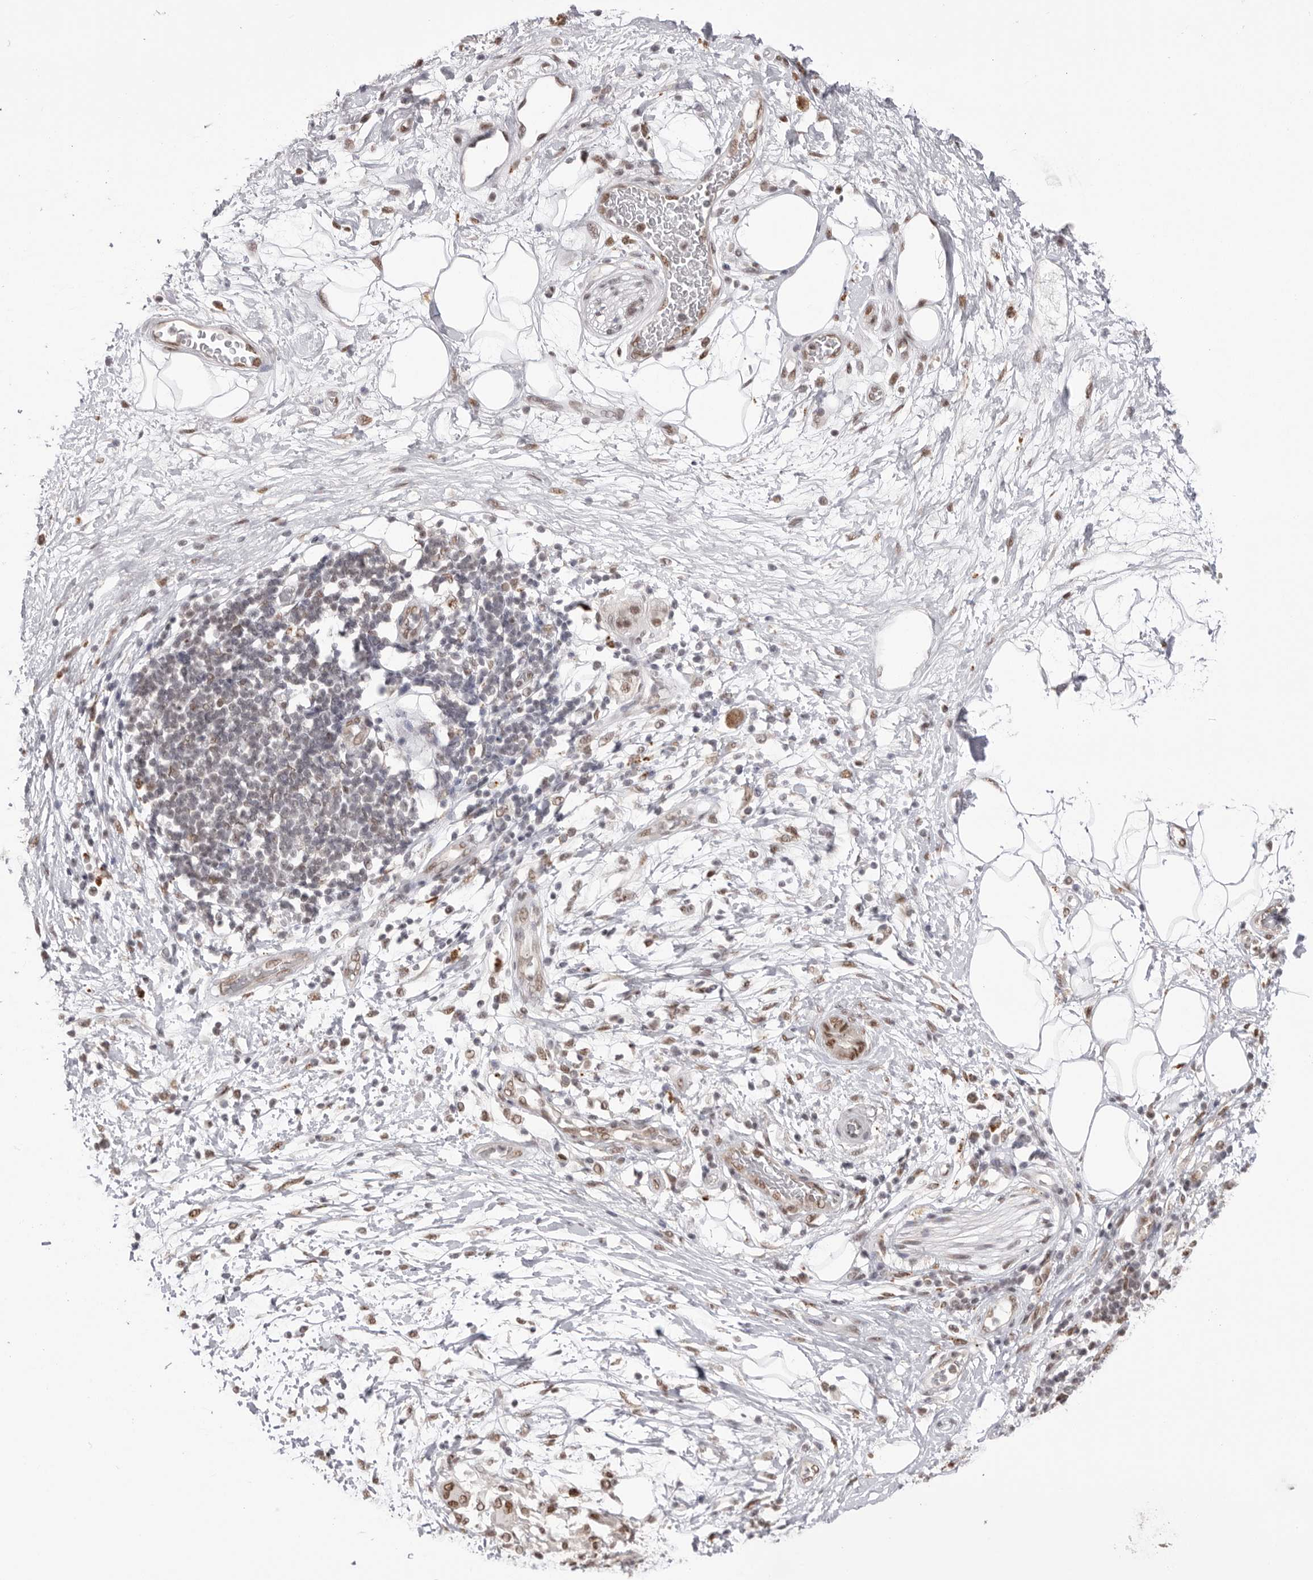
{"staining": {"intensity": "negative", "quantity": "none", "location": "none"}, "tissue": "adipose tissue", "cell_type": "Adipocytes", "image_type": "normal", "snomed": [{"axis": "morphology", "description": "Normal tissue, NOS"}, {"axis": "morphology", "description": "Adenocarcinoma, NOS"}, {"axis": "topography", "description": "Duodenum"}, {"axis": "topography", "description": "Peripheral nerve tissue"}], "caption": "This is an IHC histopathology image of benign human adipose tissue. There is no positivity in adipocytes.", "gene": "BCLAF3", "patient": {"sex": "female", "age": 60}}